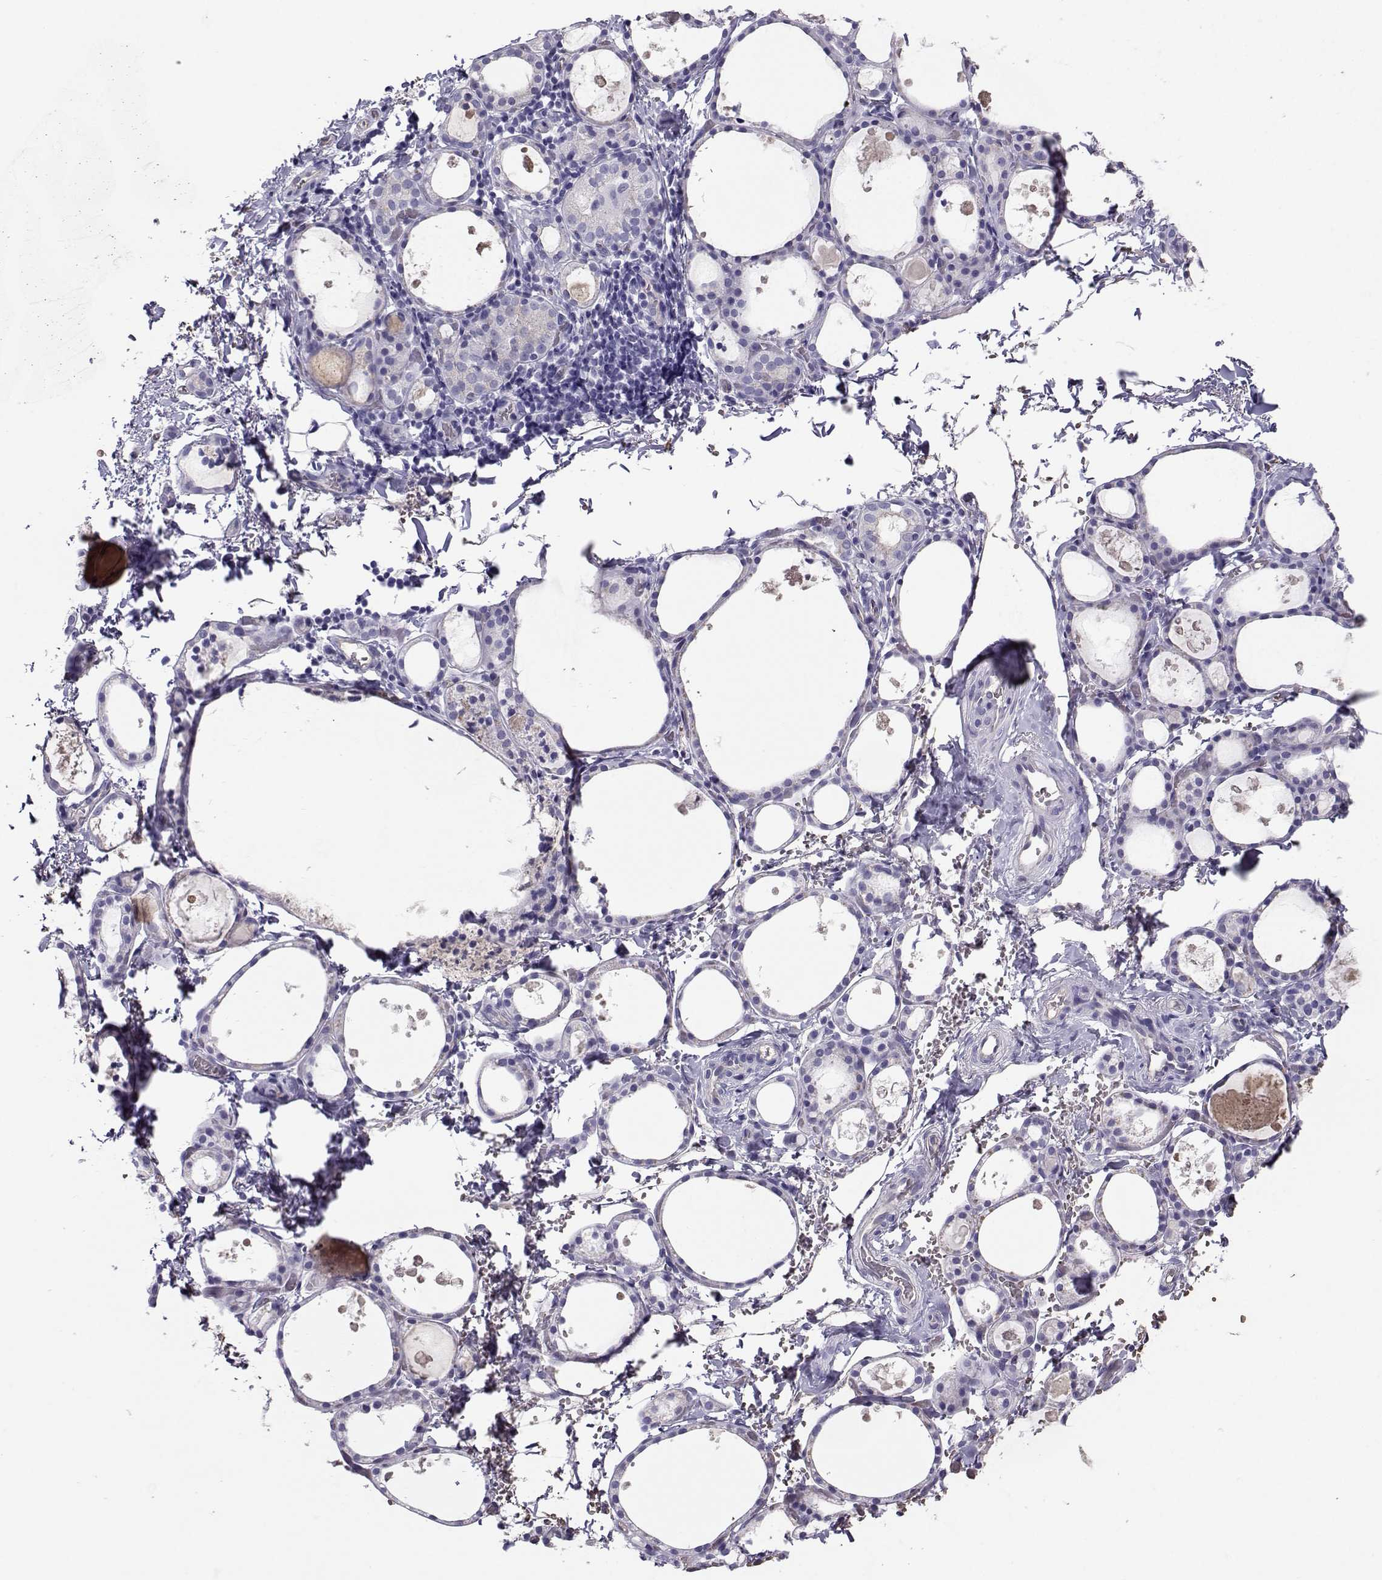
{"staining": {"intensity": "negative", "quantity": "none", "location": "none"}, "tissue": "thyroid gland", "cell_type": "Glandular cells", "image_type": "normal", "snomed": [{"axis": "morphology", "description": "Normal tissue, NOS"}, {"axis": "topography", "description": "Thyroid gland"}], "caption": "This photomicrograph is of unremarkable thyroid gland stained with immunohistochemistry to label a protein in brown with the nuclei are counter-stained blue. There is no positivity in glandular cells.", "gene": "CLUL1", "patient": {"sex": "male", "age": 68}}